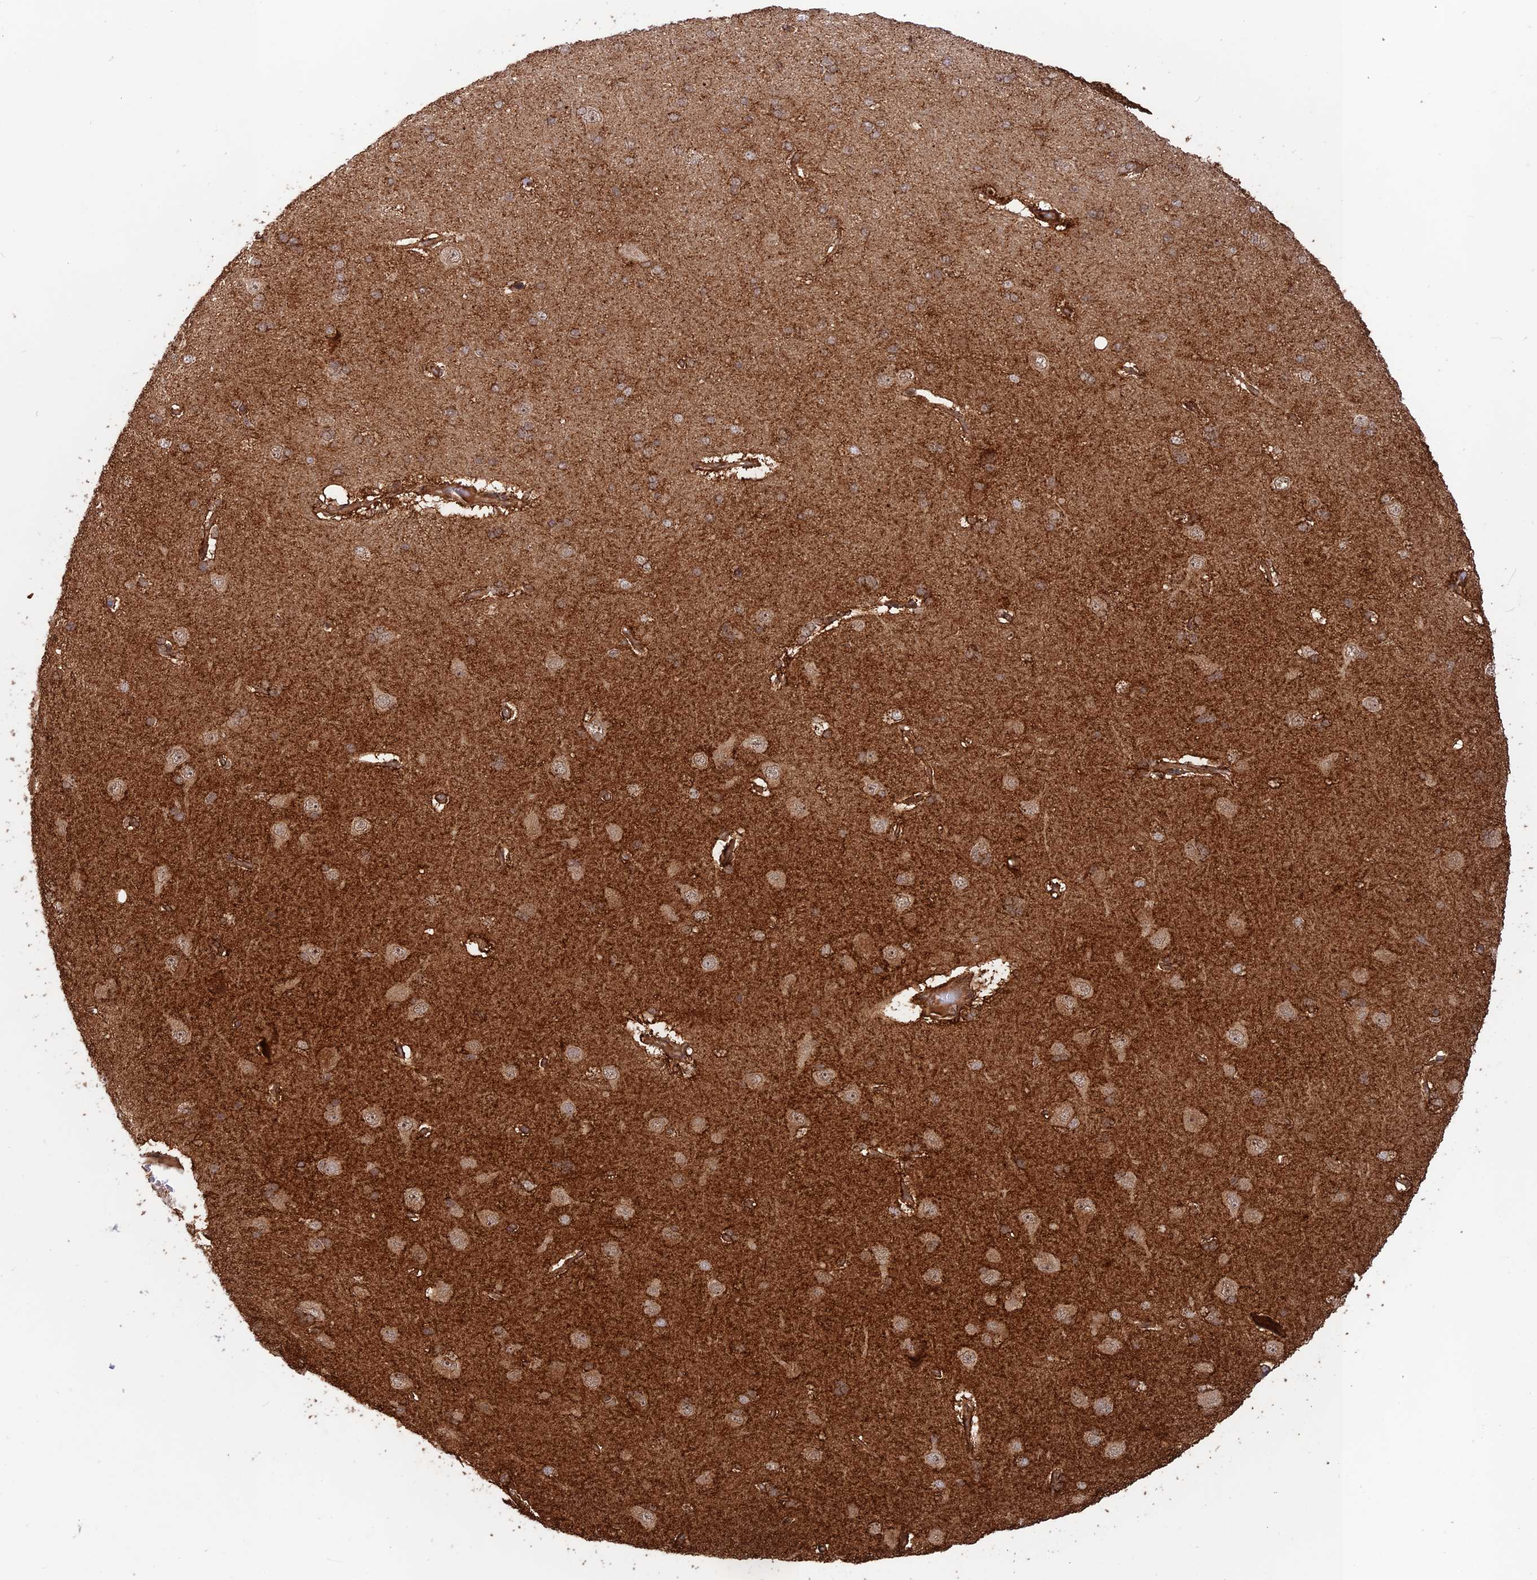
{"staining": {"intensity": "strong", "quantity": ">75%", "location": "cytoplasmic/membranous"}, "tissue": "cerebral cortex", "cell_type": "Endothelial cells", "image_type": "normal", "snomed": [{"axis": "morphology", "description": "Normal tissue, NOS"}, {"axis": "topography", "description": "Cerebral cortex"}], "caption": "Protein expression analysis of benign cerebral cortex demonstrates strong cytoplasmic/membranous staining in about >75% of endothelial cells.", "gene": "CCDC174", "patient": {"sex": "male", "age": 62}}